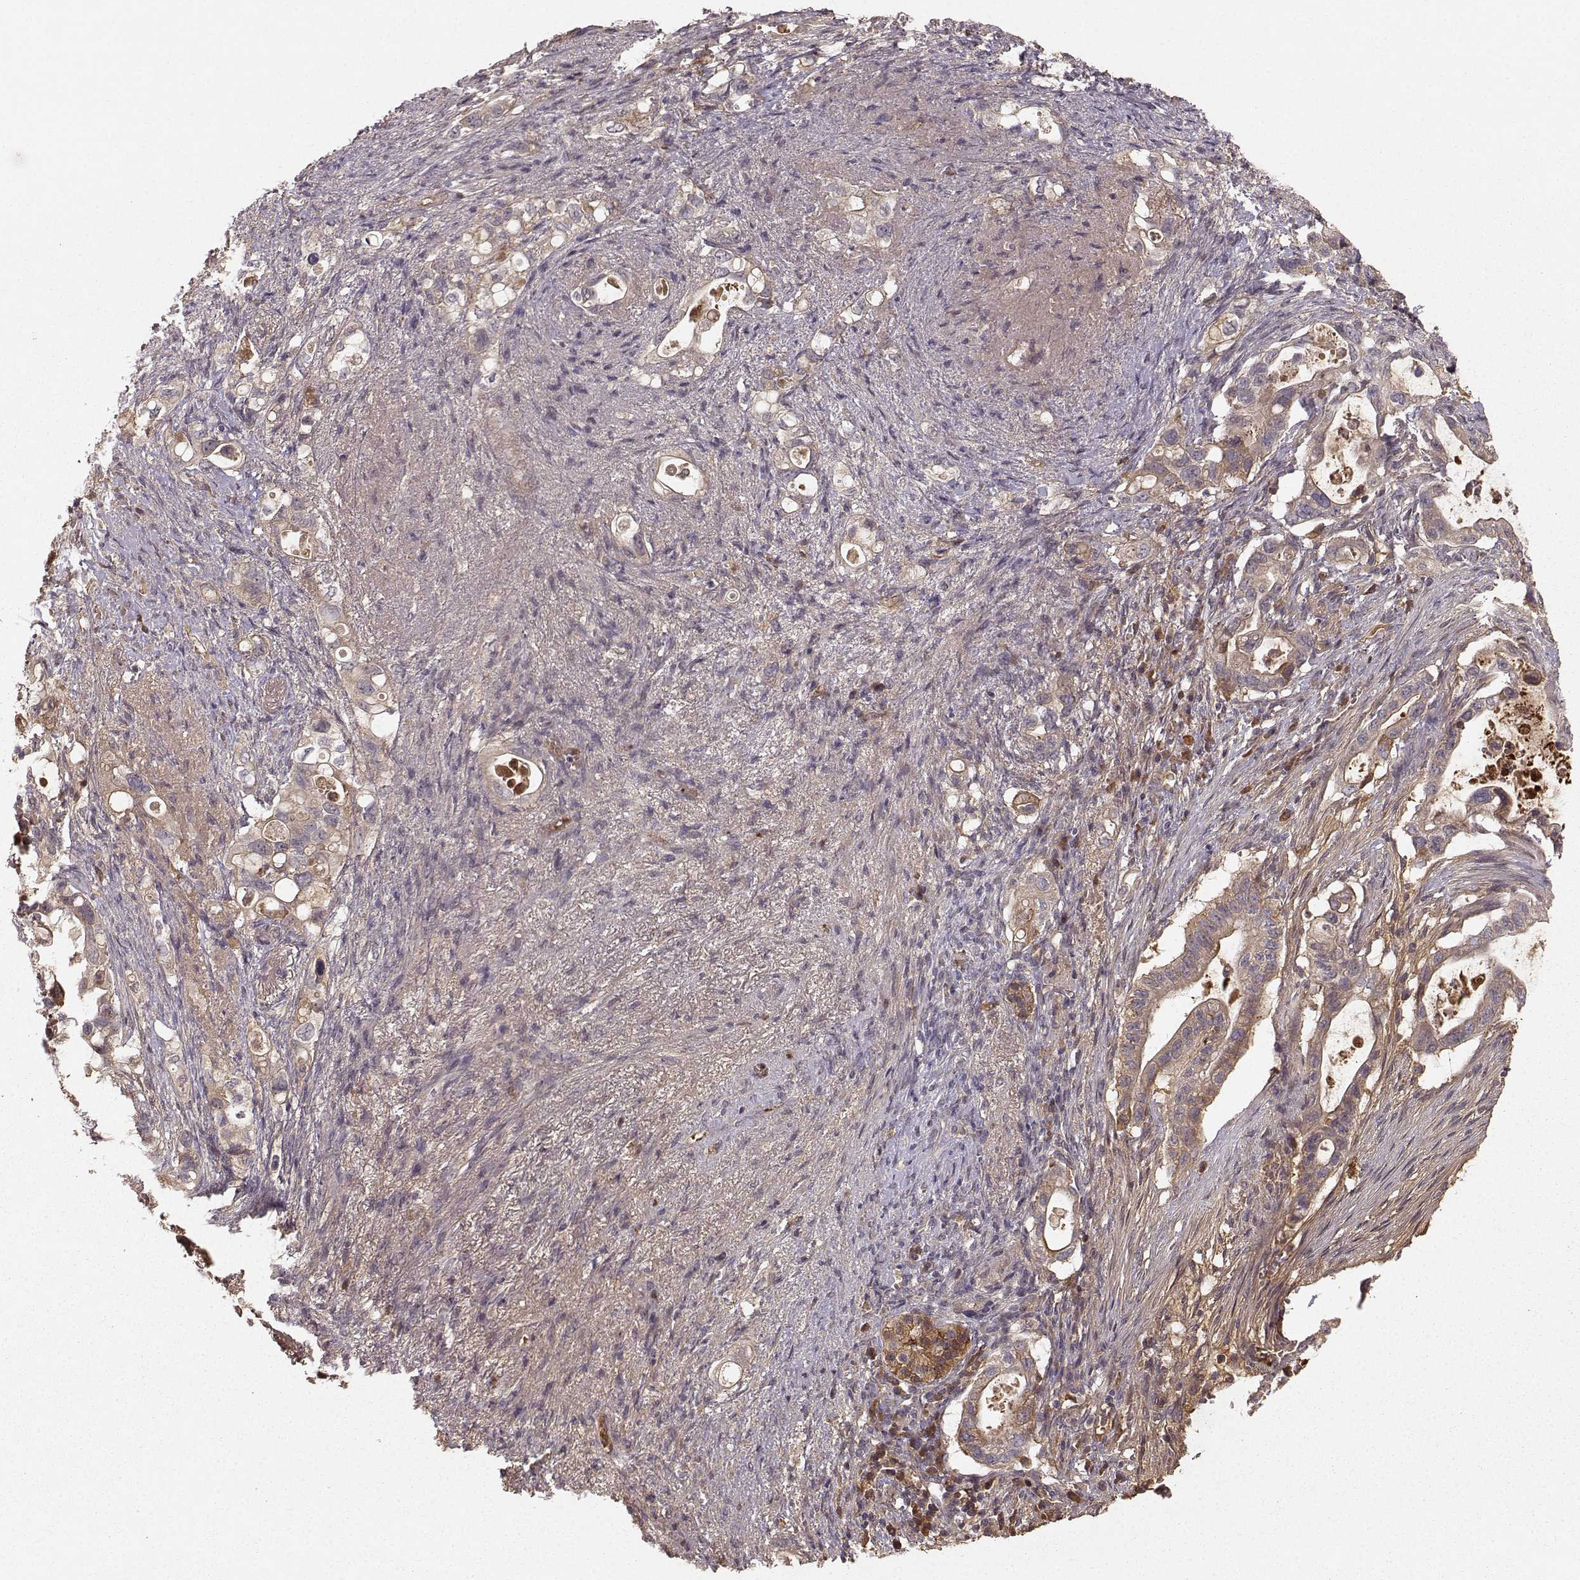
{"staining": {"intensity": "weak", "quantity": "<25%", "location": "cytoplasmic/membranous"}, "tissue": "pancreatic cancer", "cell_type": "Tumor cells", "image_type": "cancer", "snomed": [{"axis": "morphology", "description": "Adenocarcinoma, NOS"}, {"axis": "topography", "description": "Pancreas"}], "caption": "DAB immunohistochemical staining of human adenocarcinoma (pancreatic) displays no significant positivity in tumor cells.", "gene": "WNT6", "patient": {"sex": "female", "age": 72}}